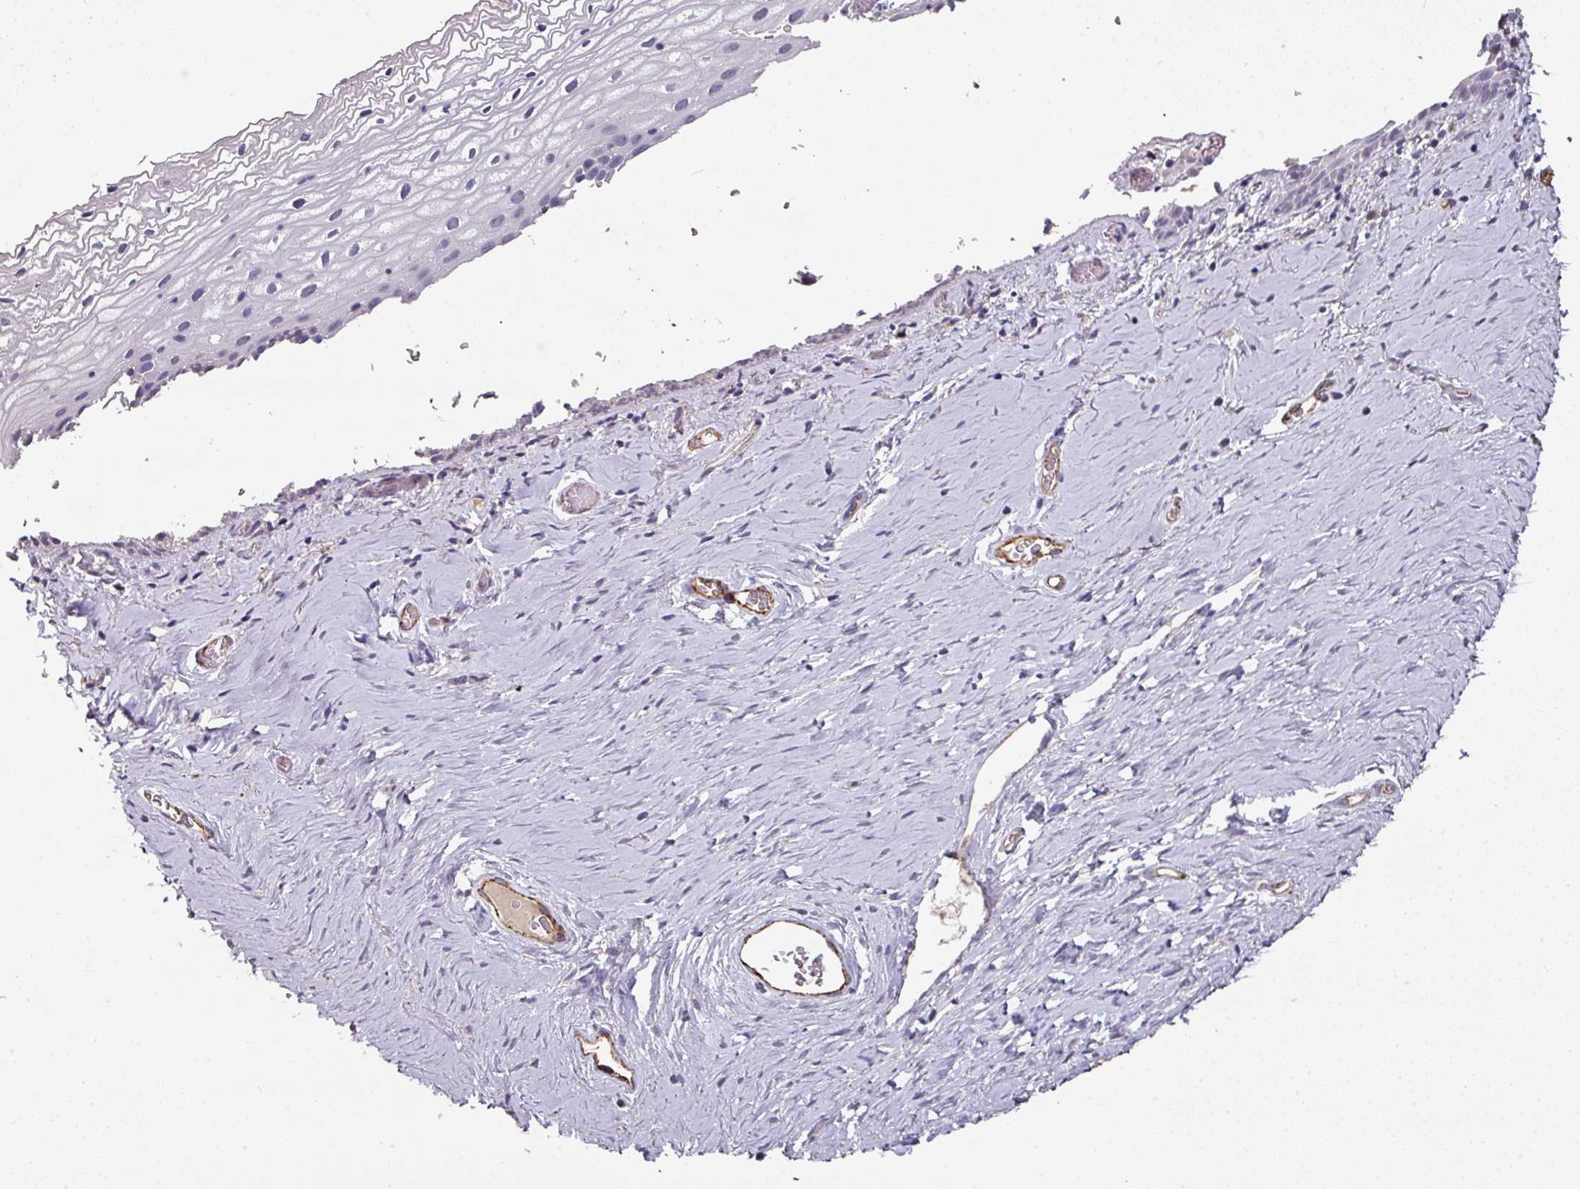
{"staining": {"intensity": "negative", "quantity": "none", "location": "none"}, "tissue": "vagina", "cell_type": "Squamous epithelial cells", "image_type": "normal", "snomed": [{"axis": "morphology", "description": "Normal tissue, NOS"}, {"axis": "morphology", "description": "Adenocarcinoma, NOS"}, {"axis": "topography", "description": "Rectum"}, {"axis": "topography", "description": "Vagina"}, {"axis": "topography", "description": "Peripheral nerve tissue"}], "caption": "Immunohistochemical staining of unremarkable human vagina shows no significant positivity in squamous epithelial cells.", "gene": "SIDT2", "patient": {"sex": "female", "age": 71}}